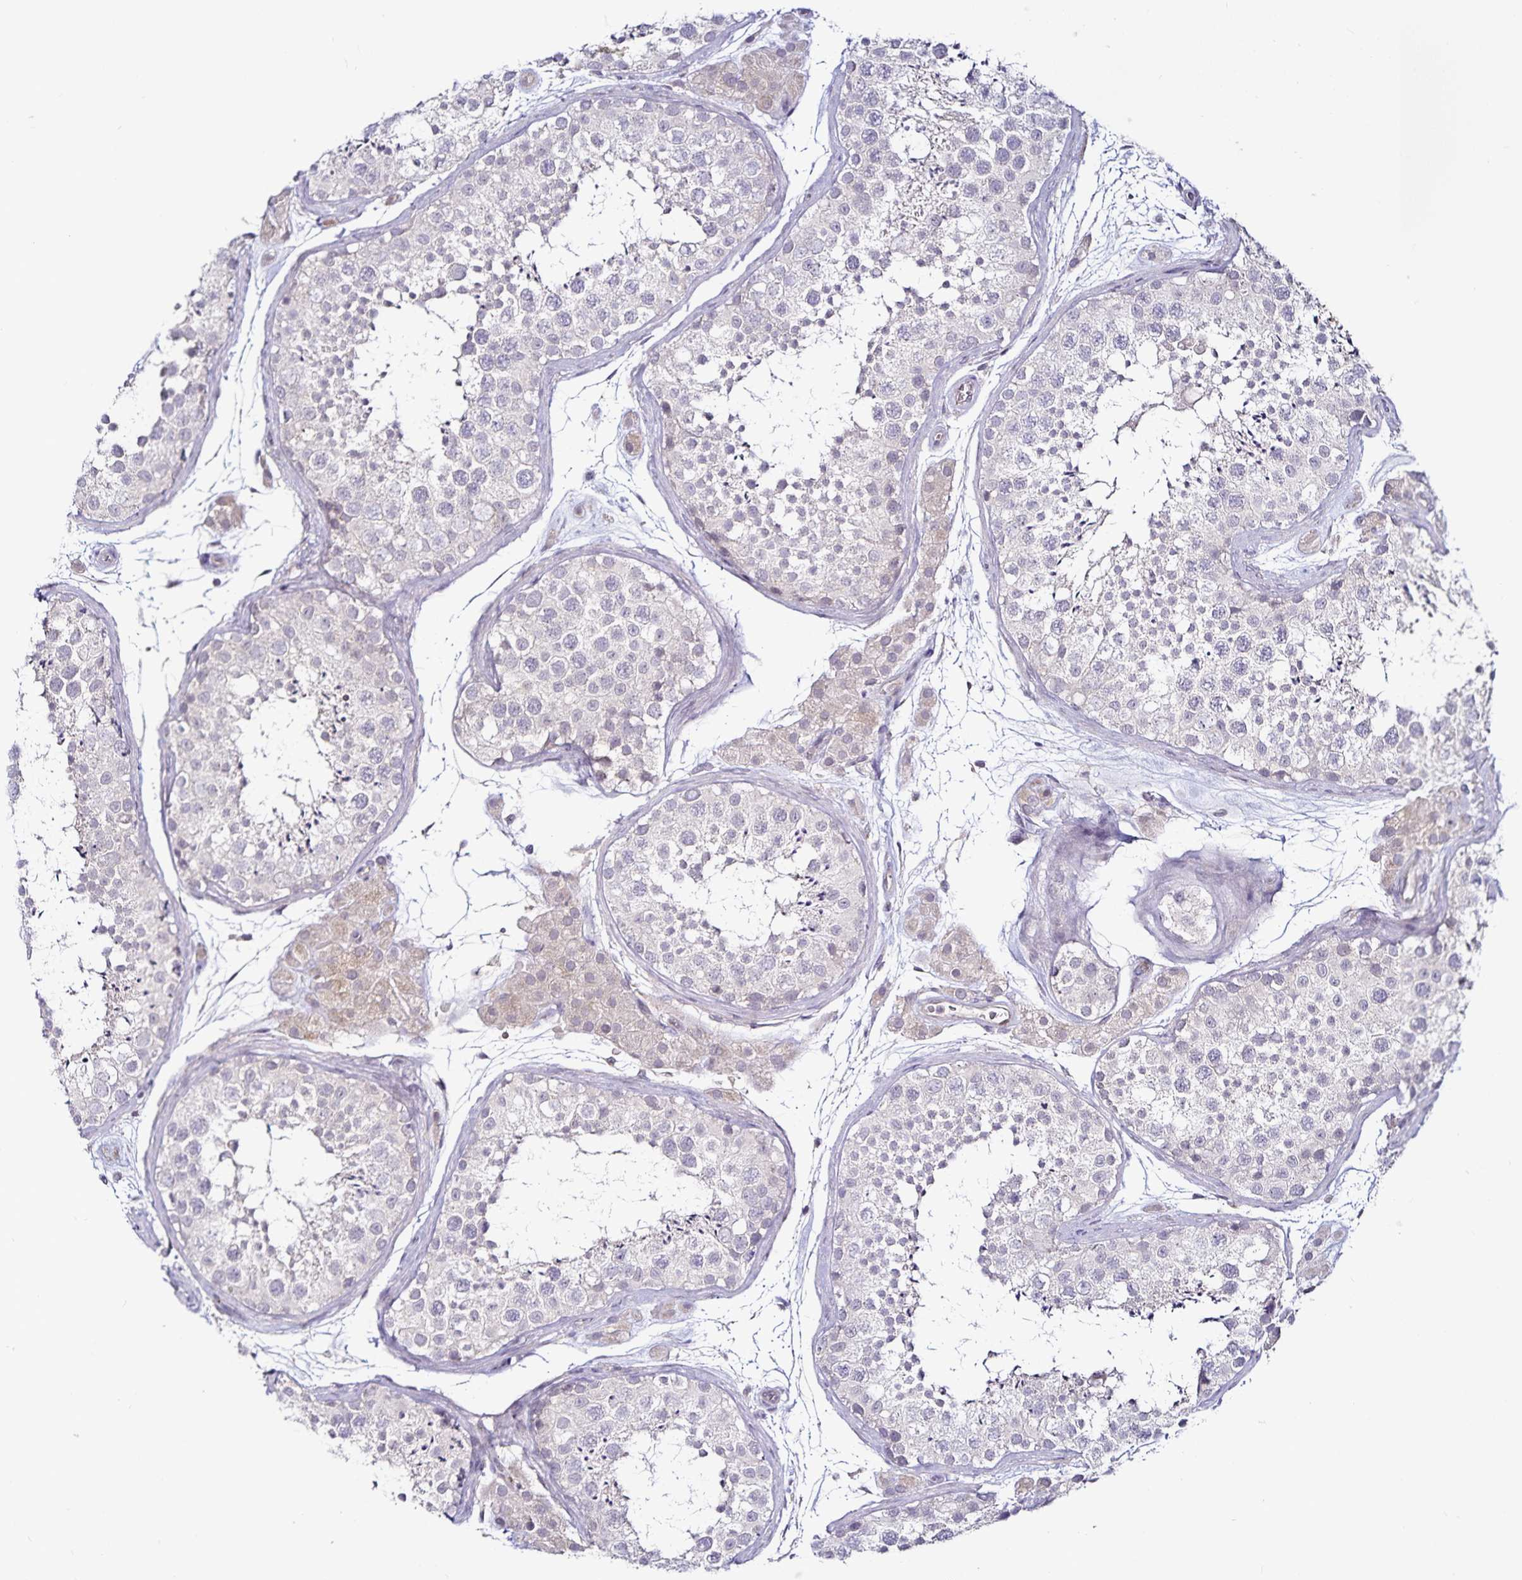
{"staining": {"intensity": "negative", "quantity": "none", "location": "none"}, "tissue": "testis", "cell_type": "Cells in seminiferous ducts", "image_type": "normal", "snomed": [{"axis": "morphology", "description": "Normal tissue, NOS"}, {"axis": "topography", "description": "Testis"}], "caption": "Testis stained for a protein using immunohistochemistry exhibits no expression cells in seminiferous ducts.", "gene": "ACSL5", "patient": {"sex": "male", "age": 41}}